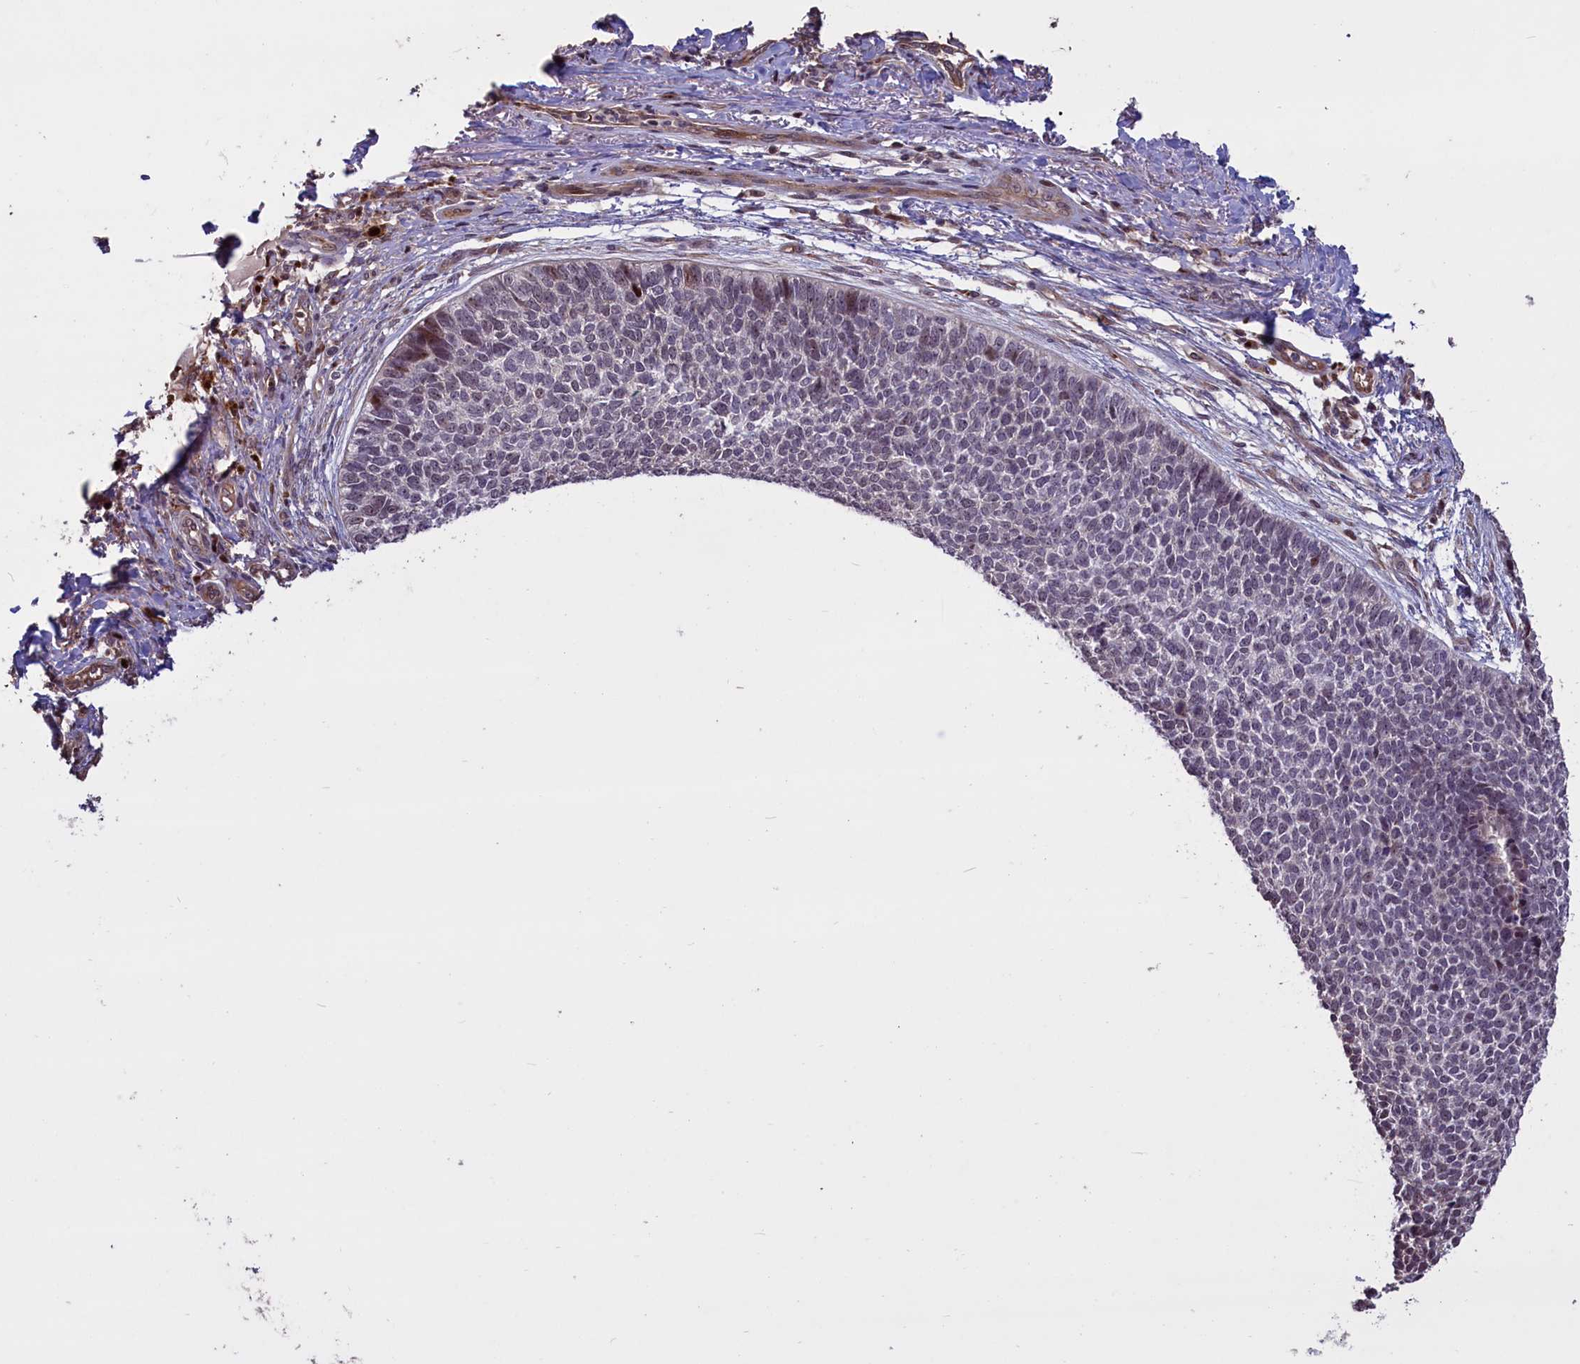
{"staining": {"intensity": "moderate", "quantity": "<25%", "location": "nuclear"}, "tissue": "skin cancer", "cell_type": "Tumor cells", "image_type": "cancer", "snomed": [{"axis": "morphology", "description": "Basal cell carcinoma"}, {"axis": "topography", "description": "Skin"}], "caption": "A histopathology image of skin basal cell carcinoma stained for a protein reveals moderate nuclear brown staining in tumor cells.", "gene": "SHFL", "patient": {"sex": "female", "age": 84}}